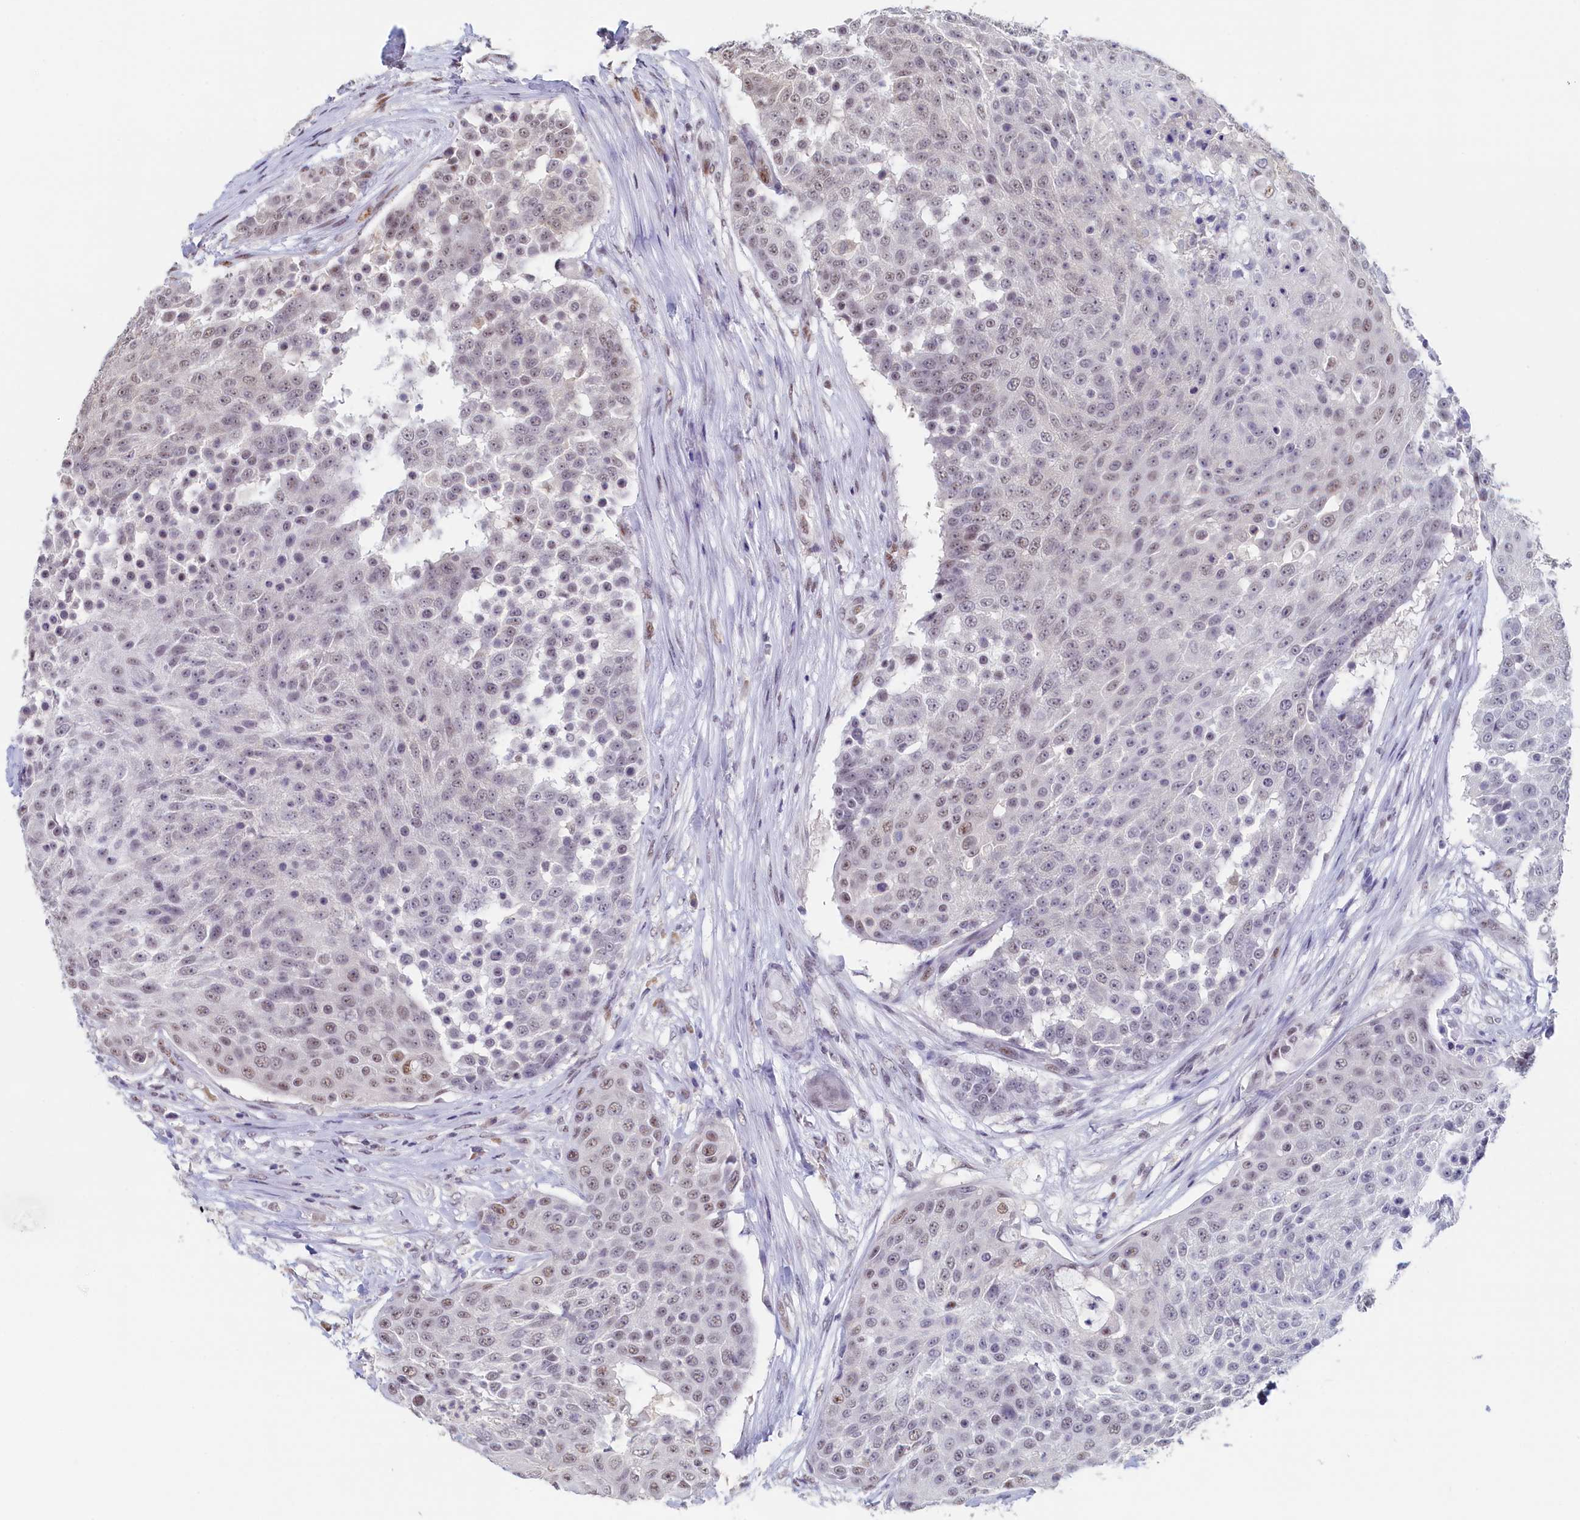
{"staining": {"intensity": "weak", "quantity": "<25%", "location": "nuclear"}, "tissue": "urothelial cancer", "cell_type": "Tumor cells", "image_type": "cancer", "snomed": [{"axis": "morphology", "description": "Urothelial carcinoma, High grade"}, {"axis": "topography", "description": "Urinary bladder"}], "caption": "The photomicrograph shows no significant expression in tumor cells of urothelial cancer. Nuclei are stained in blue.", "gene": "MOSPD3", "patient": {"sex": "female", "age": 63}}